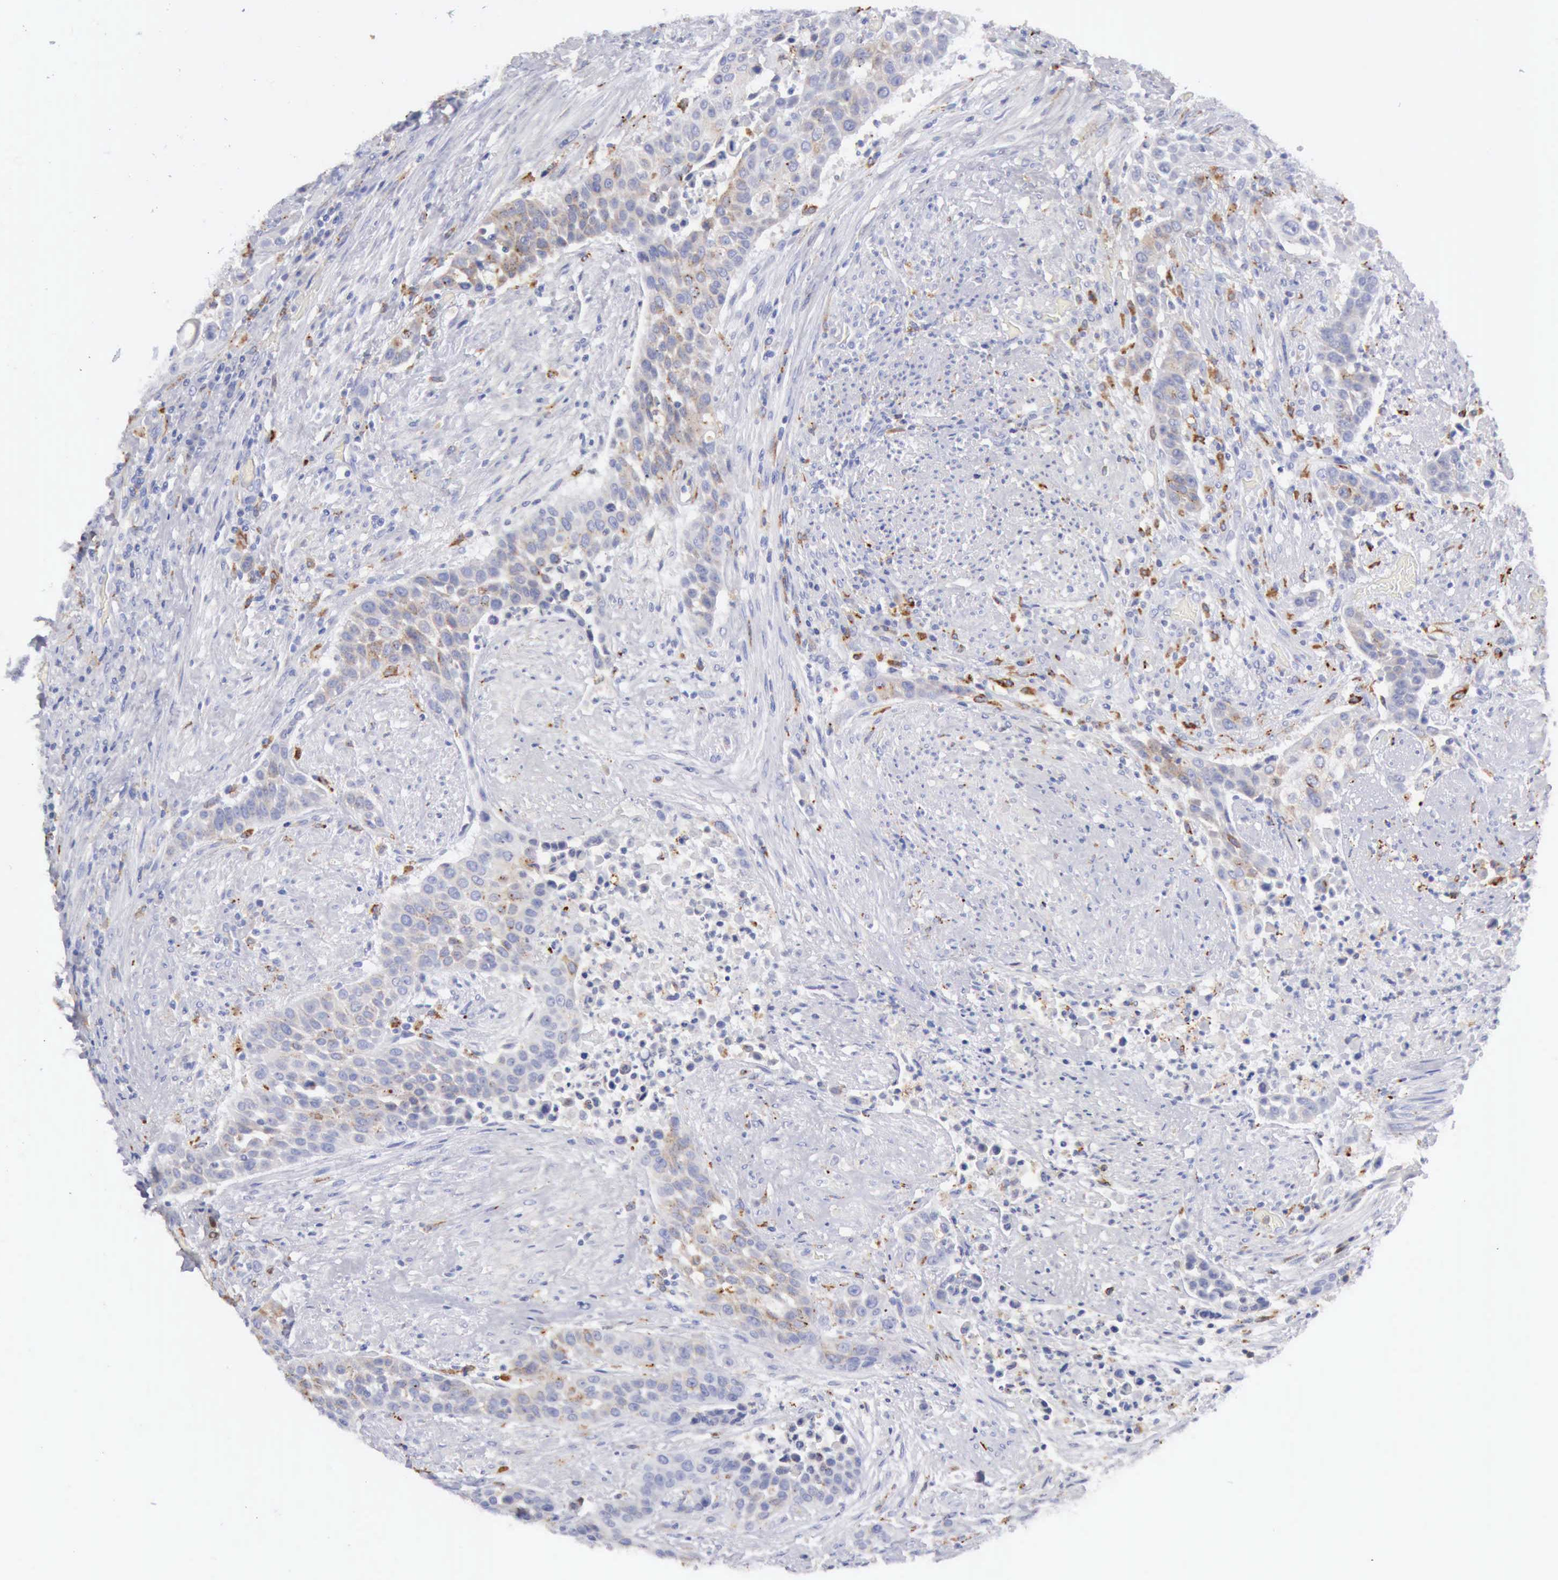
{"staining": {"intensity": "negative", "quantity": "none", "location": "none"}, "tissue": "urothelial cancer", "cell_type": "Tumor cells", "image_type": "cancer", "snomed": [{"axis": "morphology", "description": "Urothelial carcinoma, High grade"}, {"axis": "topography", "description": "Urinary bladder"}], "caption": "Immunohistochemical staining of urothelial cancer reveals no significant staining in tumor cells.", "gene": "CTSS", "patient": {"sex": "male", "age": 74}}